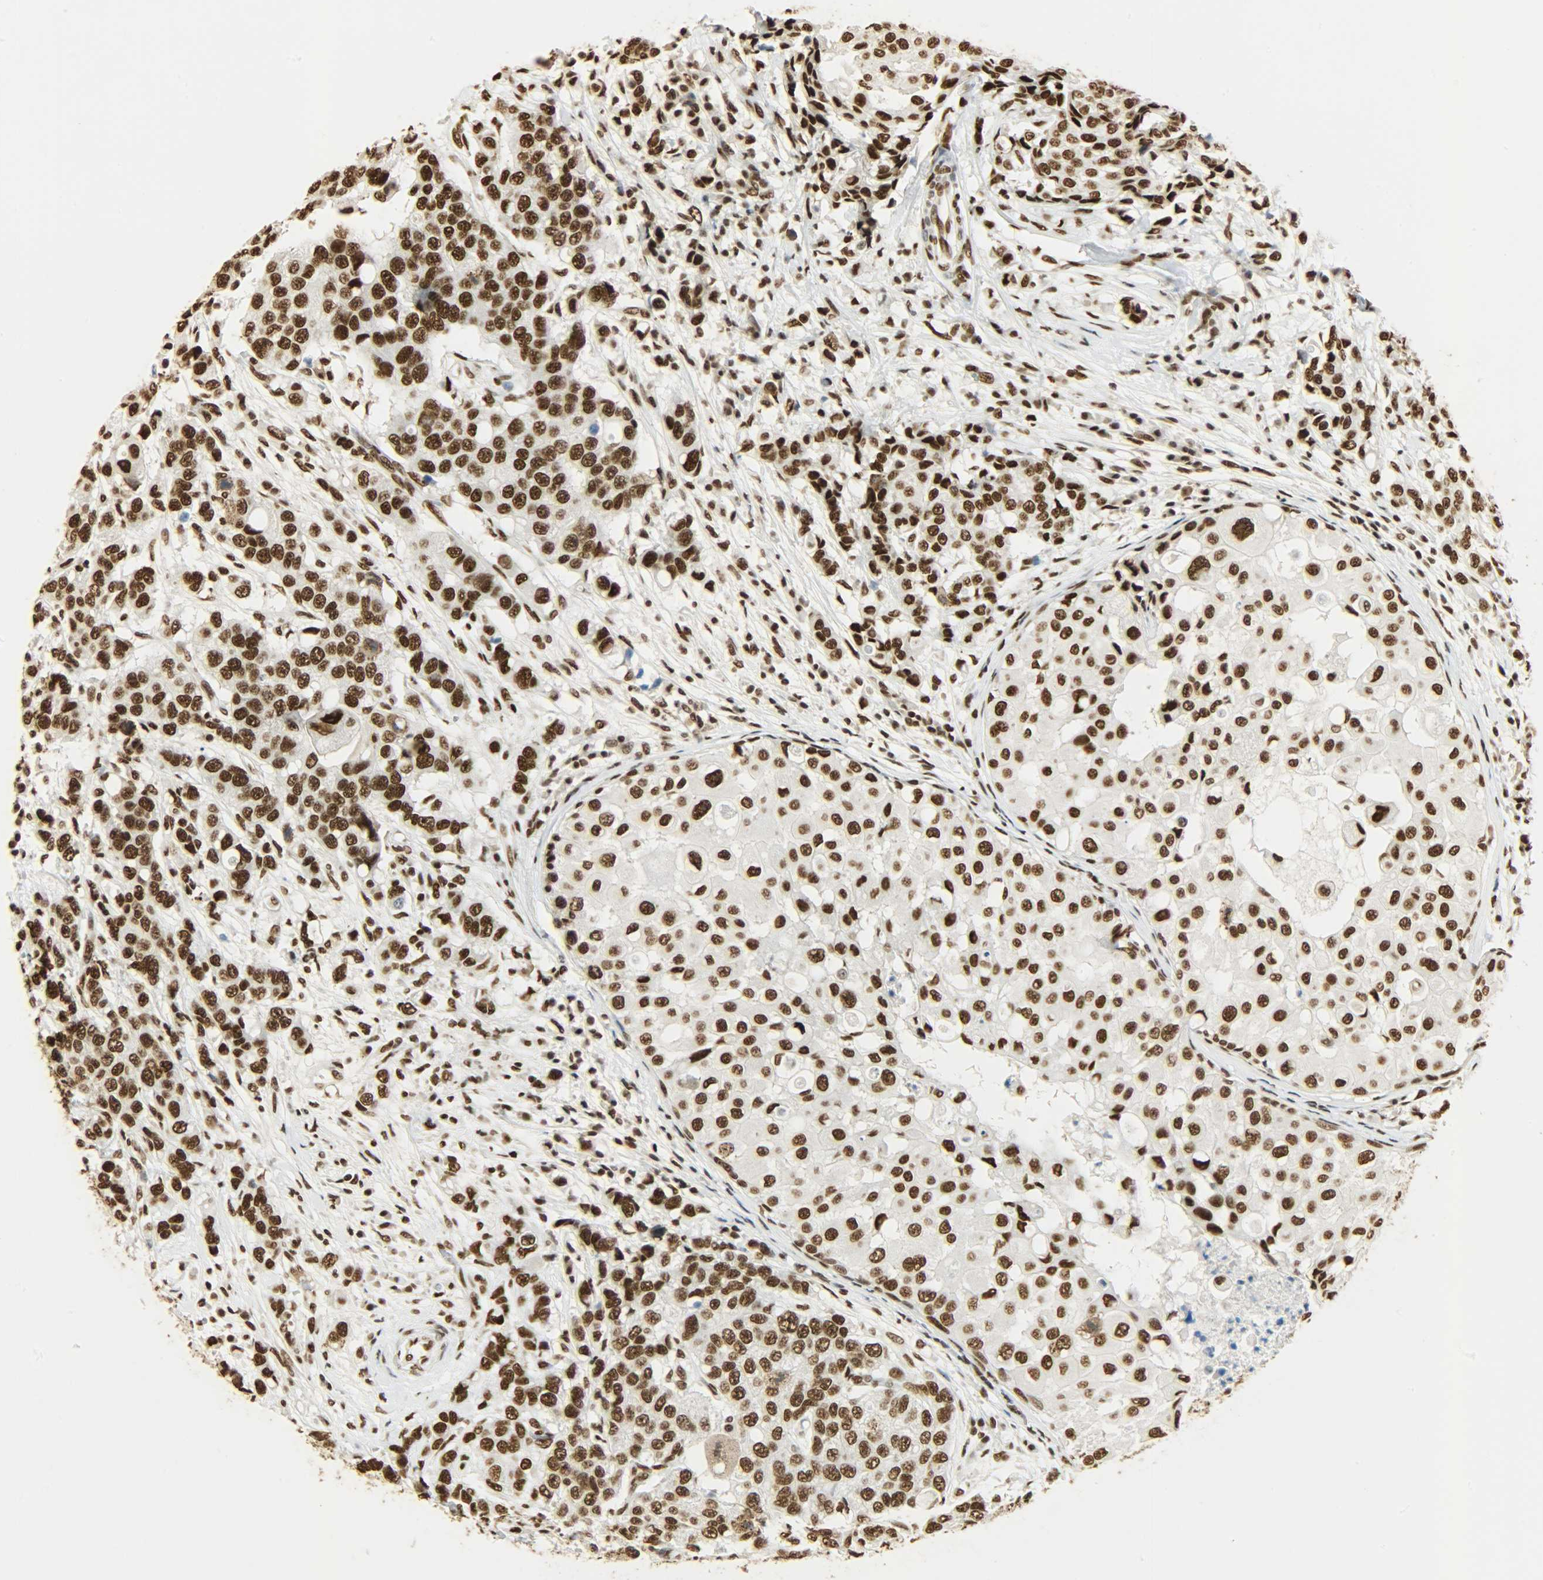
{"staining": {"intensity": "strong", "quantity": ">75%", "location": "nuclear"}, "tissue": "breast cancer", "cell_type": "Tumor cells", "image_type": "cancer", "snomed": [{"axis": "morphology", "description": "Duct carcinoma"}, {"axis": "topography", "description": "Breast"}], "caption": "Tumor cells demonstrate strong nuclear staining in about >75% of cells in breast cancer (intraductal carcinoma). (brown staining indicates protein expression, while blue staining denotes nuclei).", "gene": "KHDRBS1", "patient": {"sex": "female", "age": 27}}